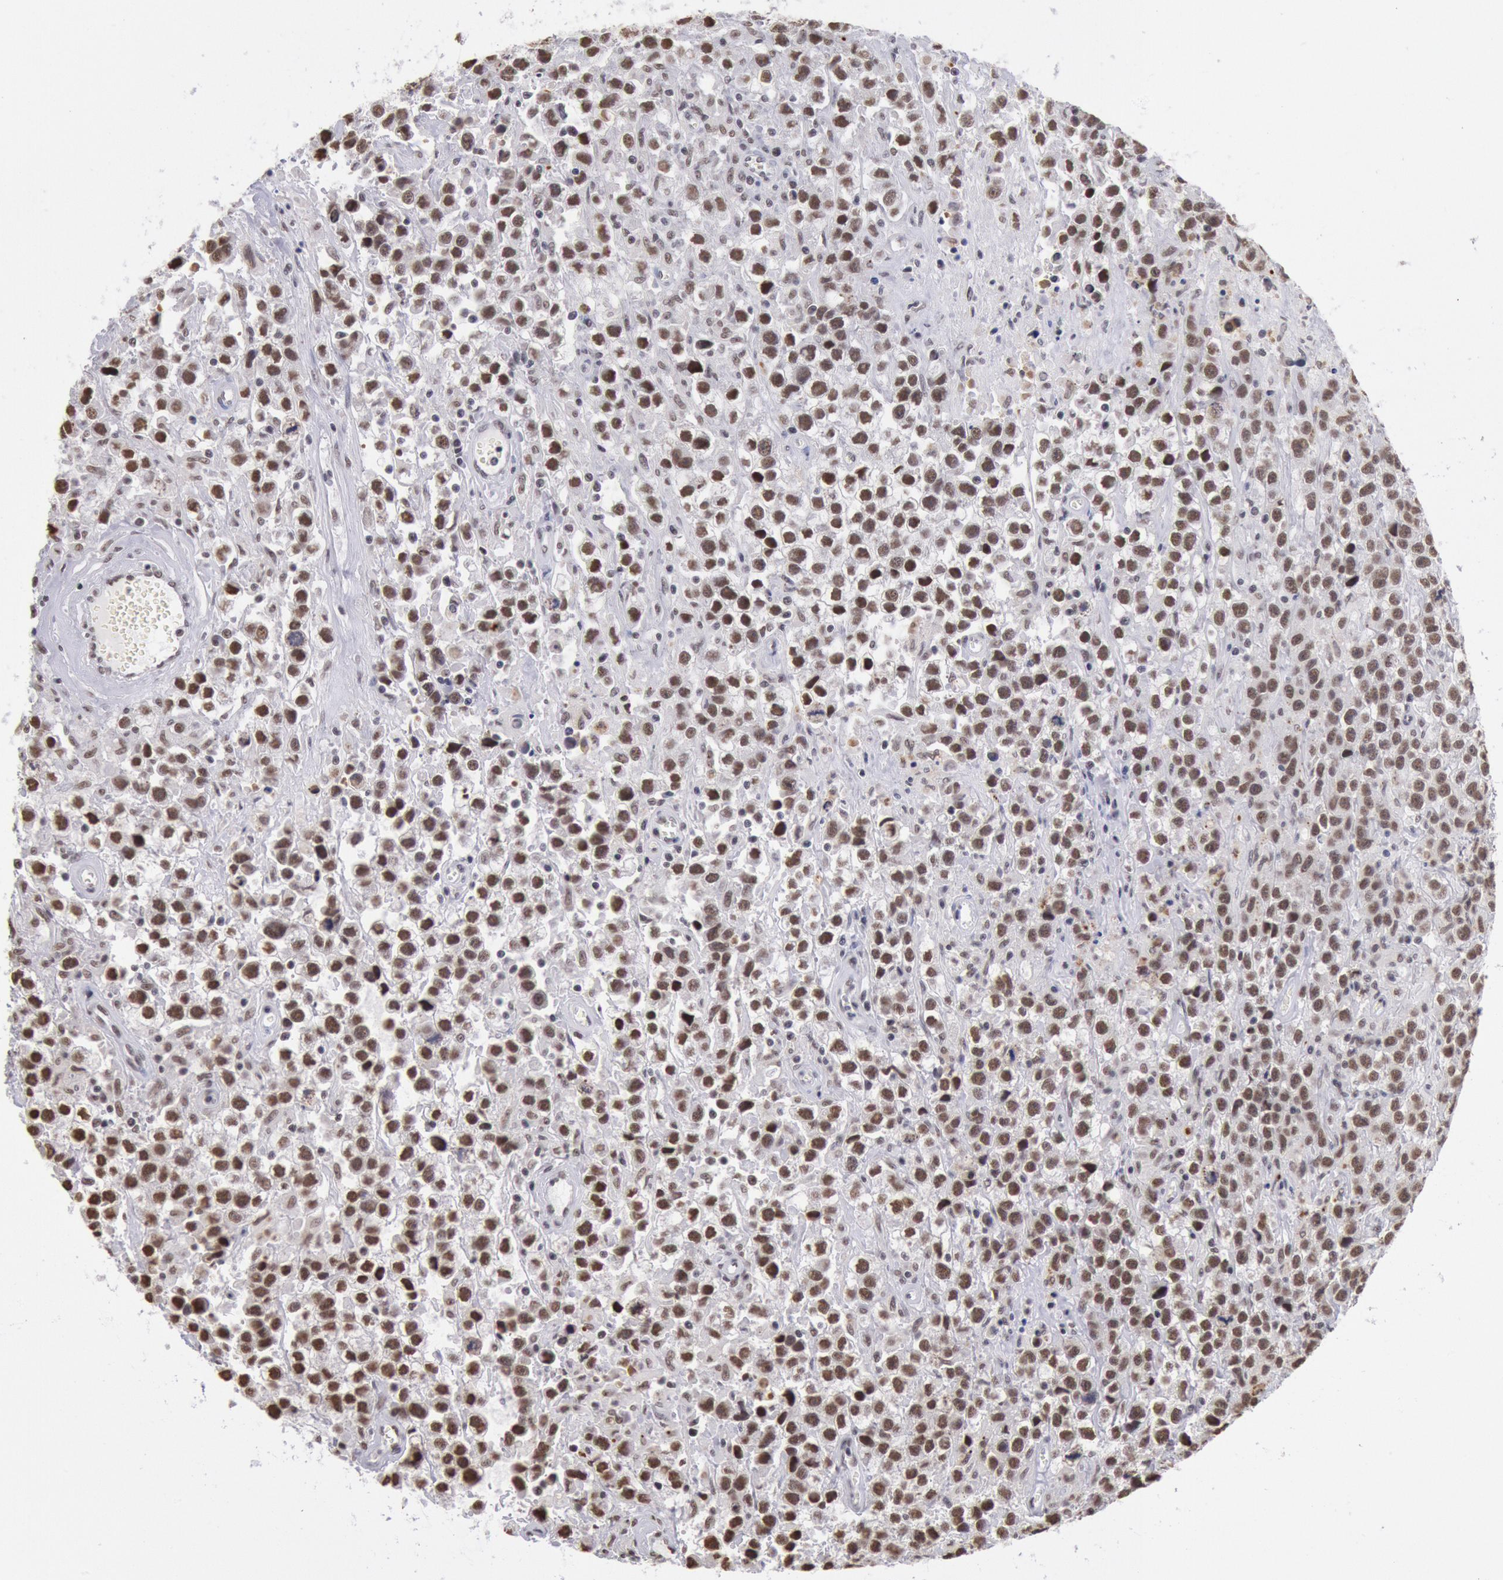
{"staining": {"intensity": "moderate", "quantity": ">75%", "location": "nuclear"}, "tissue": "testis cancer", "cell_type": "Tumor cells", "image_type": "cancer", "snomed": [{"axis": "morphology", "description": "Seminoma, NOS"}, {"axis": "topography", "description": "Testis"}], "caption": "A micrograph of human testis cancer (seminoma) stained for a protein demonstrates moderate nuclear brown staining in tumor cells.", "gene": "SNRPD3", "patient": {"sex": "male", "age": 43}}